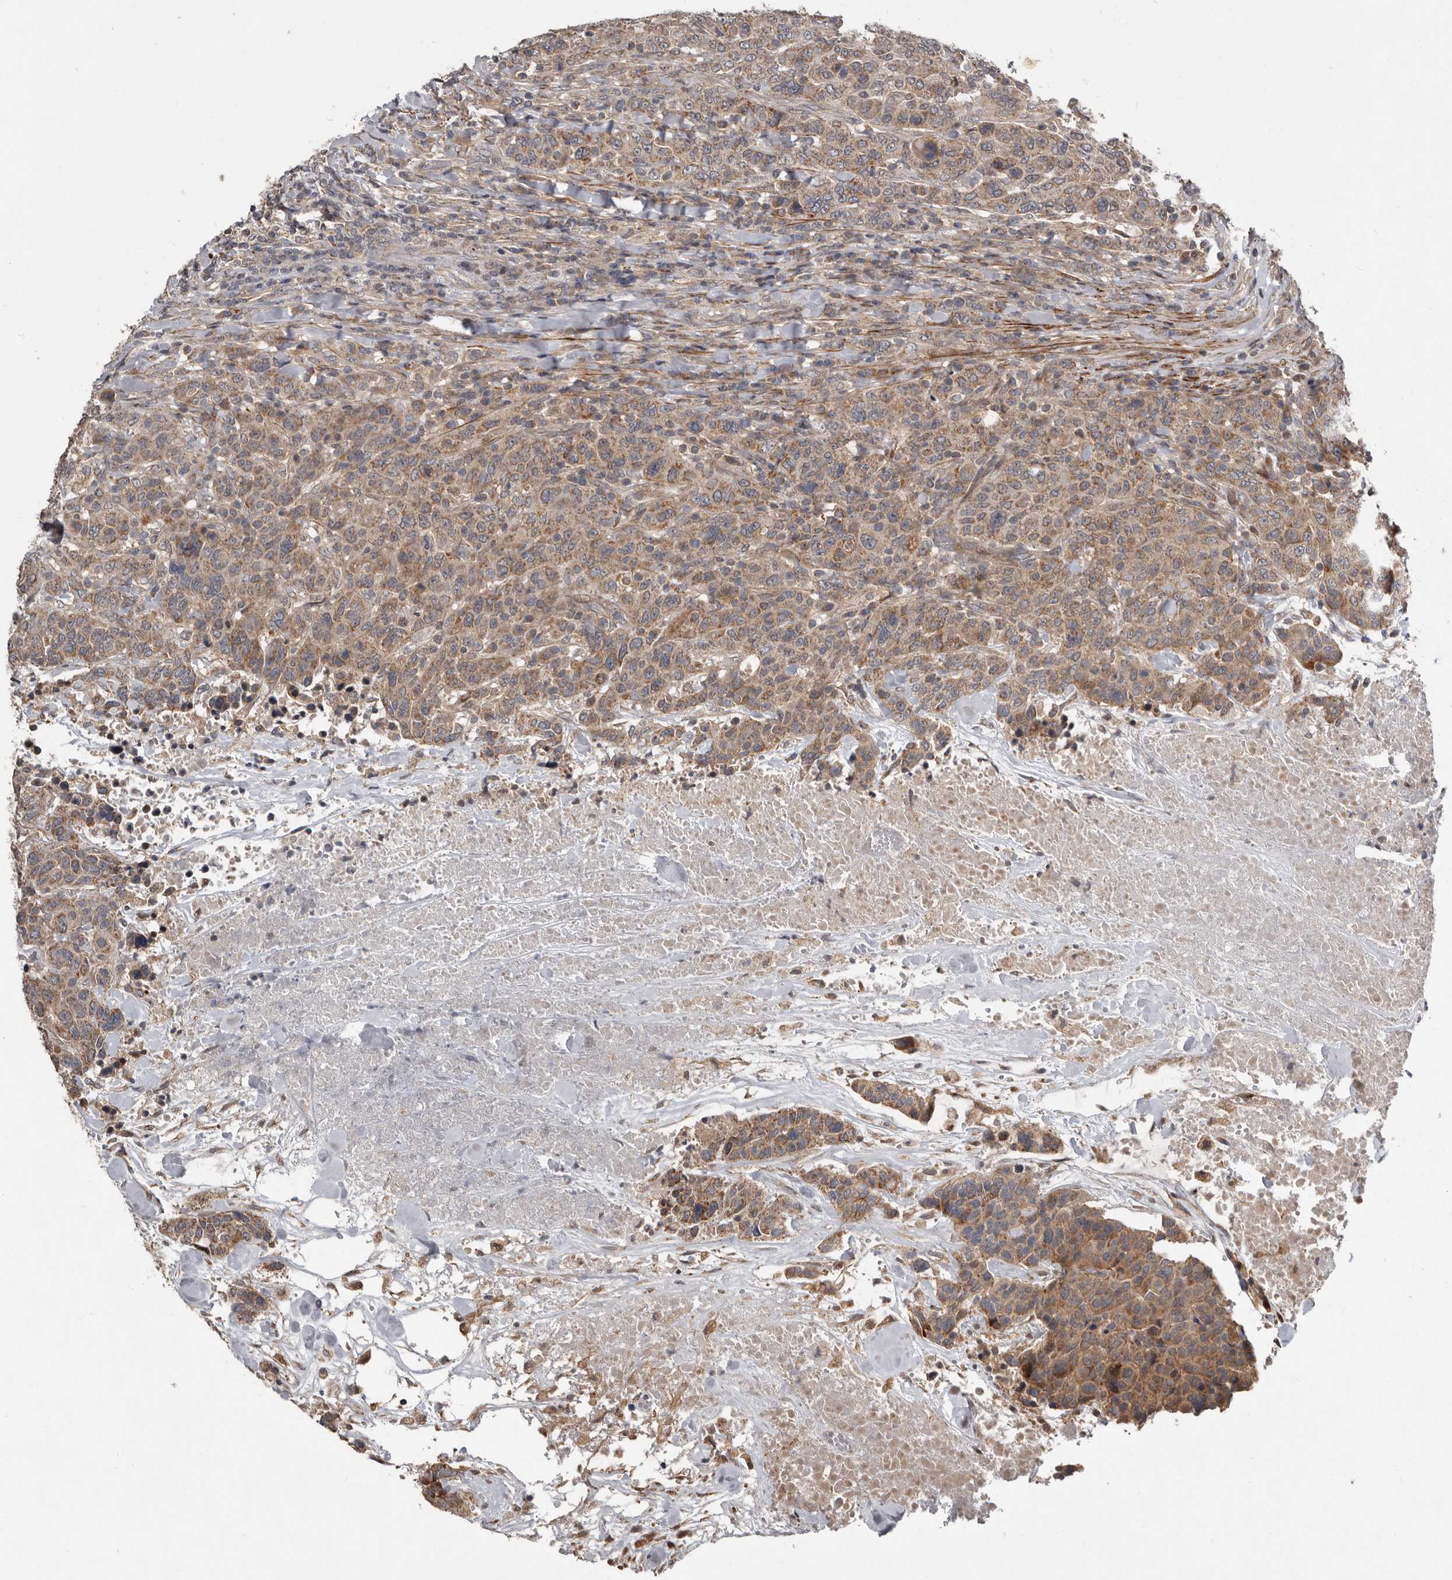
{"staining": {"intensity": "moderate", "quantity": ">75%", "location": "cytoplasmic/membranous"}, "tissue": "breast cancer", "cell_type": "Tumor cells", "image_type": "cancer", "snomed": [{"axis": "morphology", "description": "Duct carcinoma"}, {"axis": "topography", "description": "Breast"}], "caption": "The image reveals a brown stain indicating the presence of a protein in the cytoplasmic/membranous of tumor cells in intraductal carcinoma (breast). (DAB (3,3'-diaminobenzidine) IHC, brown staining for protein, blue staining for nuclei).", "gene": "FGFR4", "patient": {"sex": "female", "age": 37}}